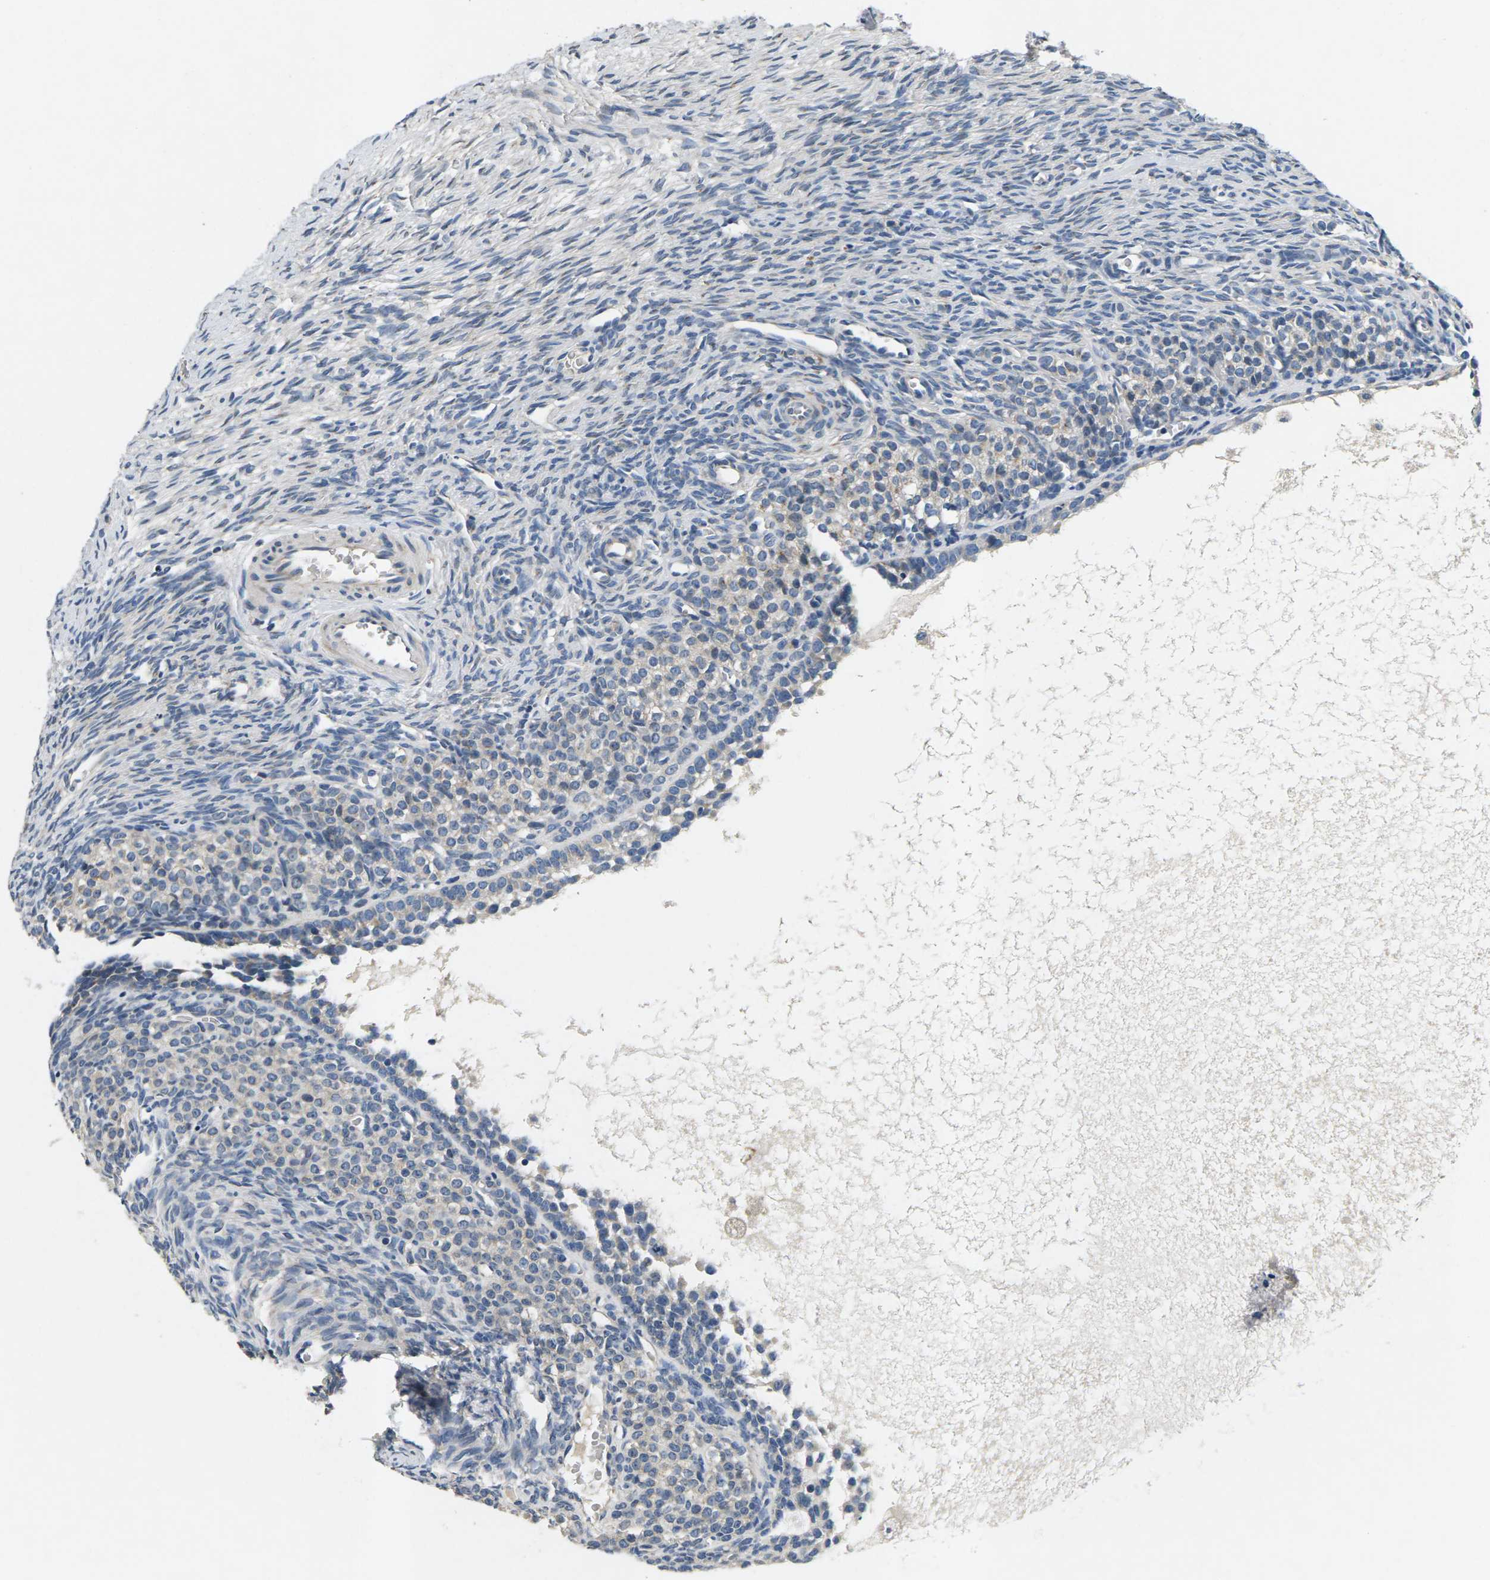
{"staining": {"intensity": "weak", "quantity": "25%-75%", "location": "cytoplasmic/membranous"}, "tissue": "ovary", "cell_type": "Ovarian stroma cells", "image_type": "normal", "snomed": [{"axis": "morphology", "description": "Normal tissue, NOS"}, {"axis": "topography", "description": "Ovary"}], "caption": "The histopathology image displays immunohistochemical staining of benign ovary. There is weak cytoplasmic/membranous staining is seen in about 25%-75% of ovarian stroma cells.", "gene": "ERGIC3", "patient": {"sex": "female", "age": 27}}